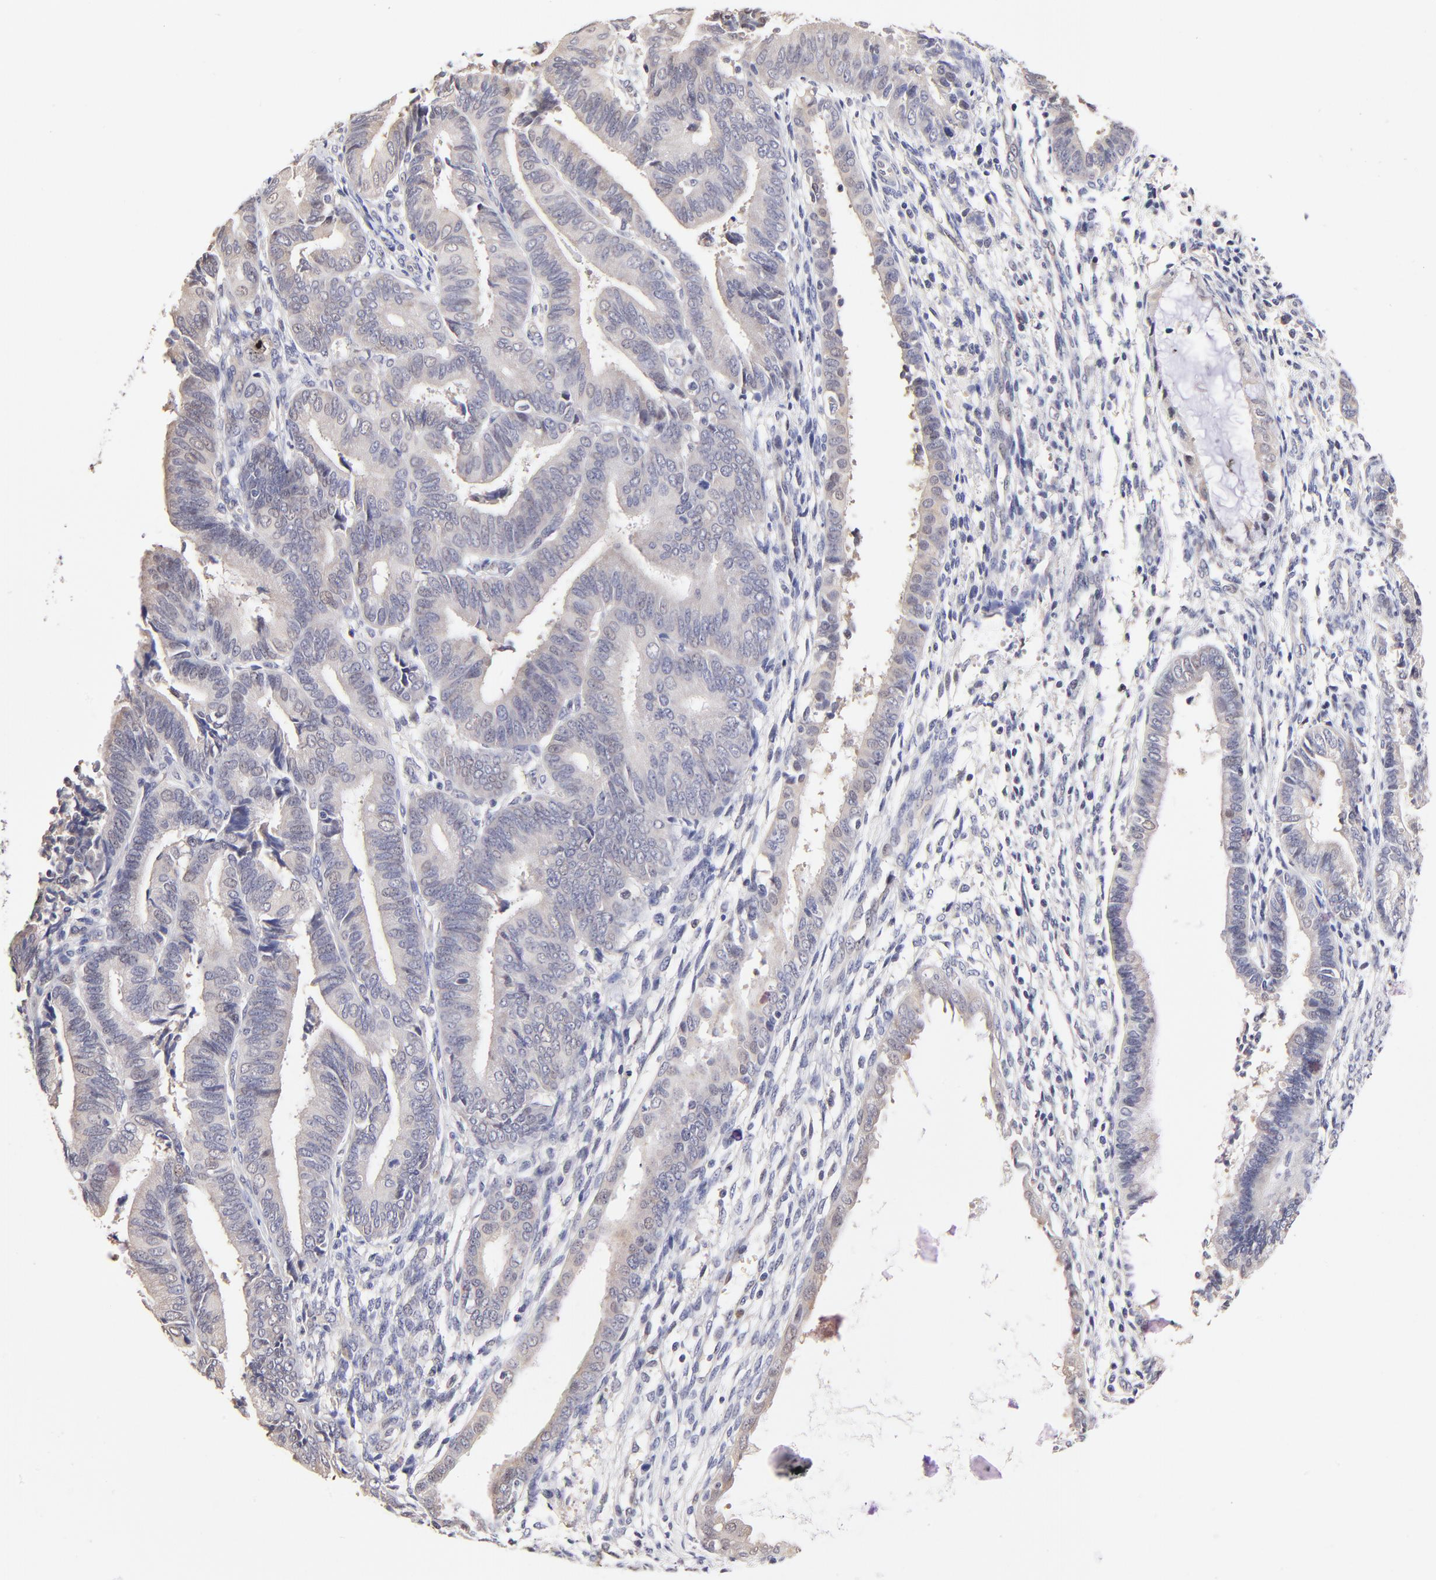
{"staining": {"intensity": "weak", "quantity": ">75%", "location": "cytoplasmic/membranous"}, "tissue": "endometrial cancer", "cell_type": "Tumor cells", "image_type": "cancer", "snomed": [{"axis": "morphology", "description": "Adenocarcinoma, NOS"}, {"axis": "topography", "description": "Endometrium"}], "caption": "The photomicrograph shows immunohistochemical staining of endometrial adenocarcinoma. There is weak cytoplasmic/membranous expression is present in approximately >75% of tumor cells.", "gene": "ZNF10", "patient": {"sex": "female", "age": 63}}